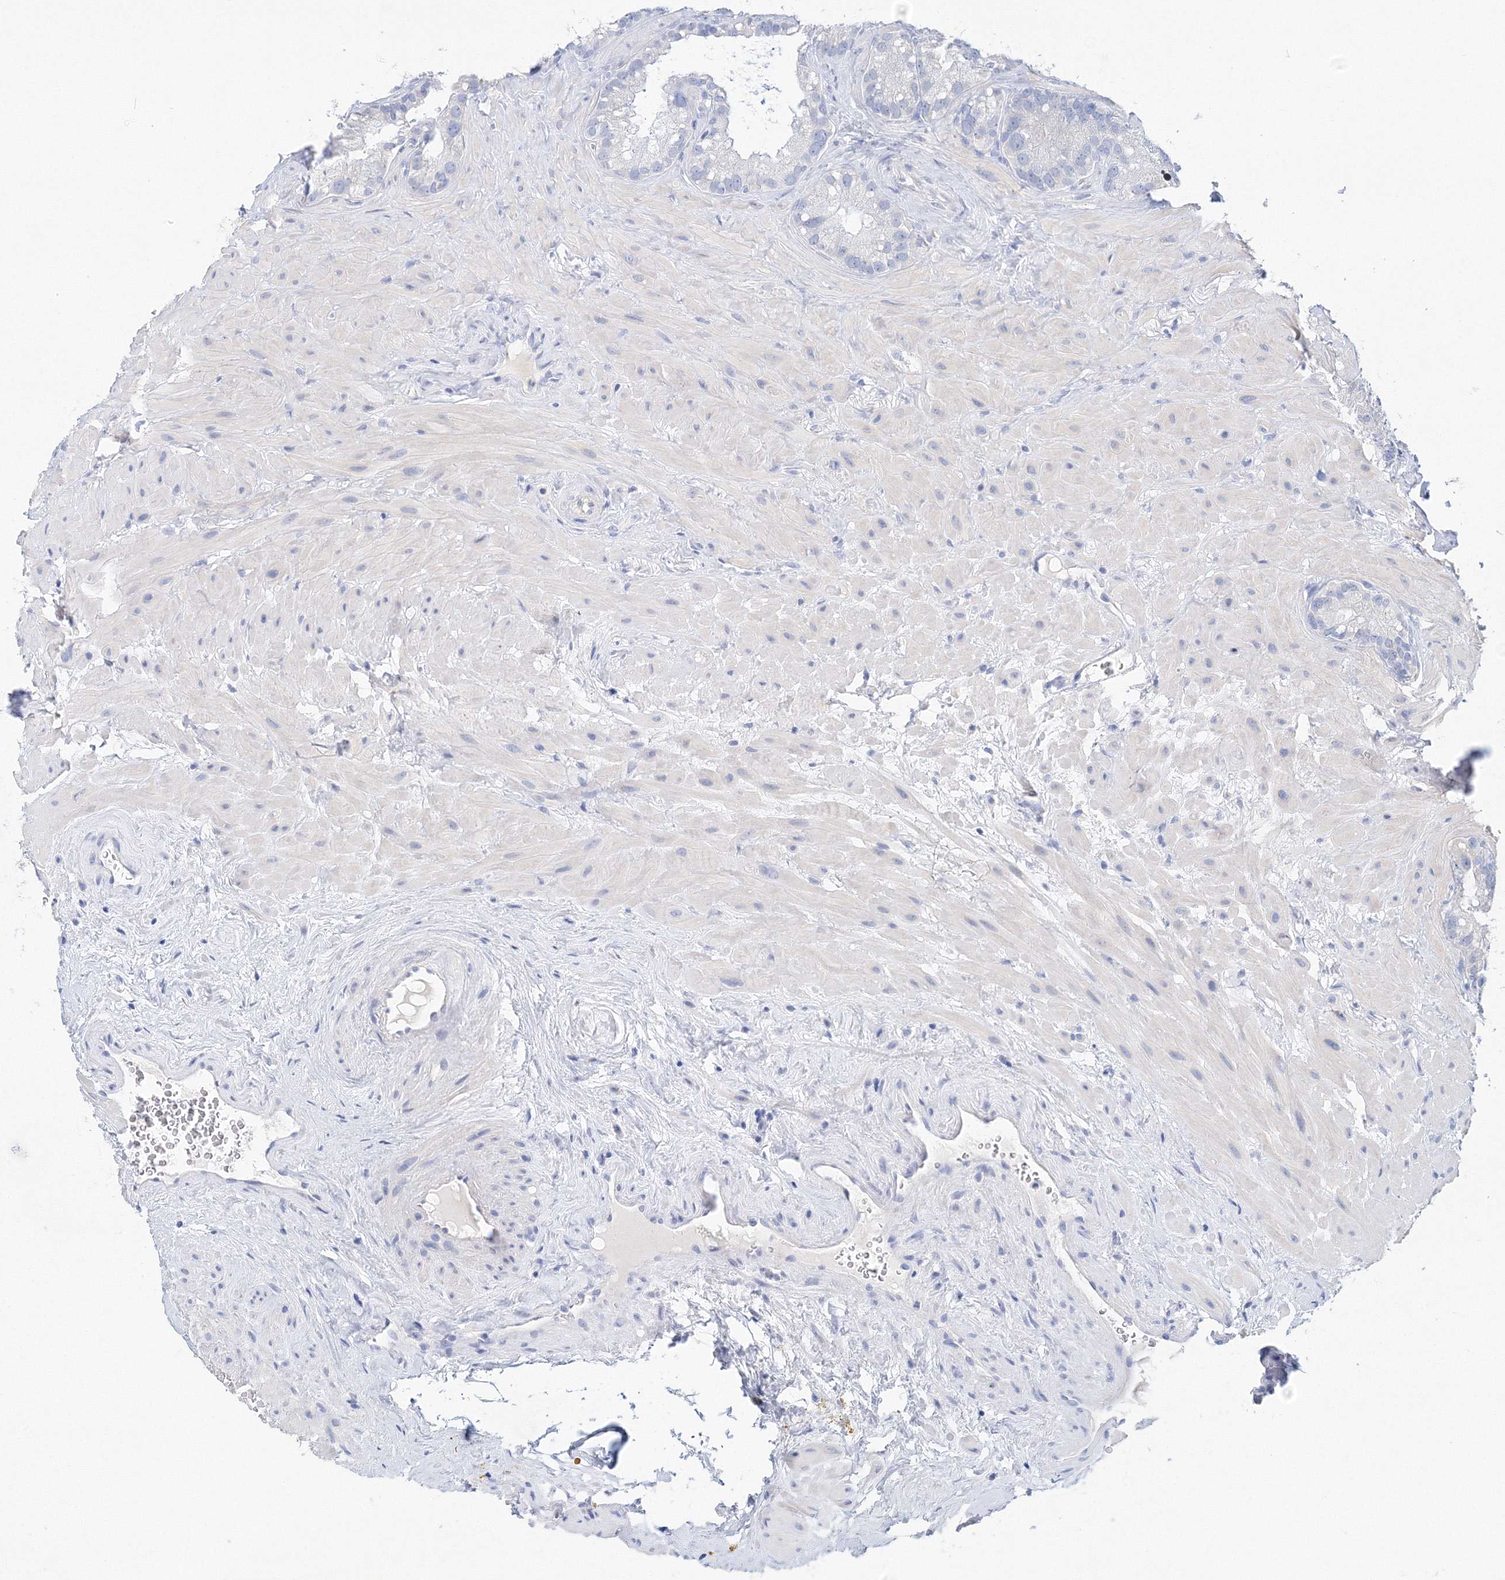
{"staining": {"intensity": "negative", "quantity": "none", "location": "none"}, "tissue": "seminal vesicle", "cell_type": "Glandular cells", "image_type": "normal", "snomed": [{"axis": "morphology", "description": "Normal tissue, NOS"}, {"axis": "topography", "description": "Prostate"}, {"axis": "topography", "description": "Seminal veicle"}], "caption": "This is an IHC histopathology image of unremarkable seminal vesicle. There is no expression in glandular cells.", "gene": "LRRIQ4", "patient": {"sex": "male", "age": 68}}